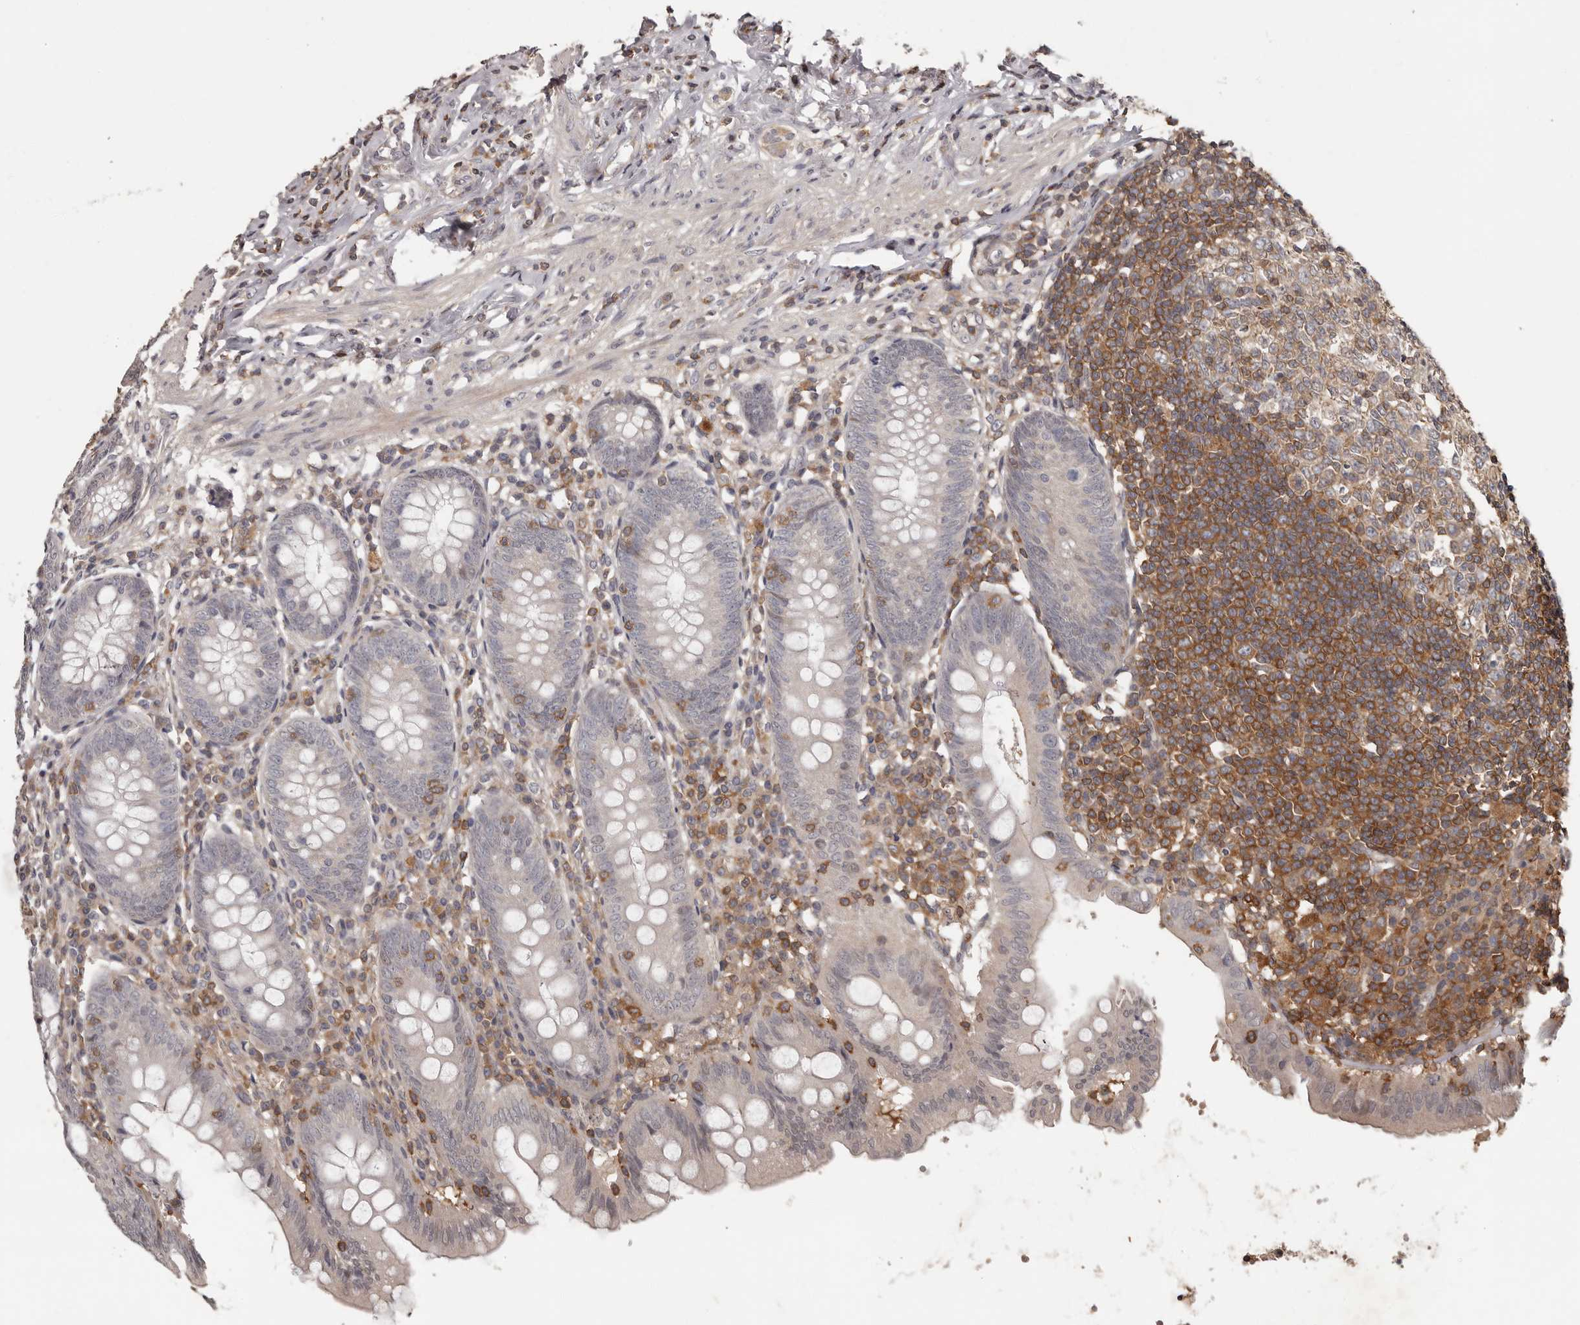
{"staining": {"intensity": "negative", "quantity": "none", "location": "none"}, "tissue": "appendix", "cell_type": "Glandular cells", "image_type": "normal", "snomed": [{"axis": "morphology", "description": "Normal tissue, NOS"}, {"axis": "topography", "description": "Appendix"}], "caption": "Glandular cells are negative for brown protein staining in unremarkable appendix. (Immunohistochemistry (ihc), brightfield microscopy, high magnification).", "gene": "ANKRD44", "patient": {"sex": "female", "age": 54}}